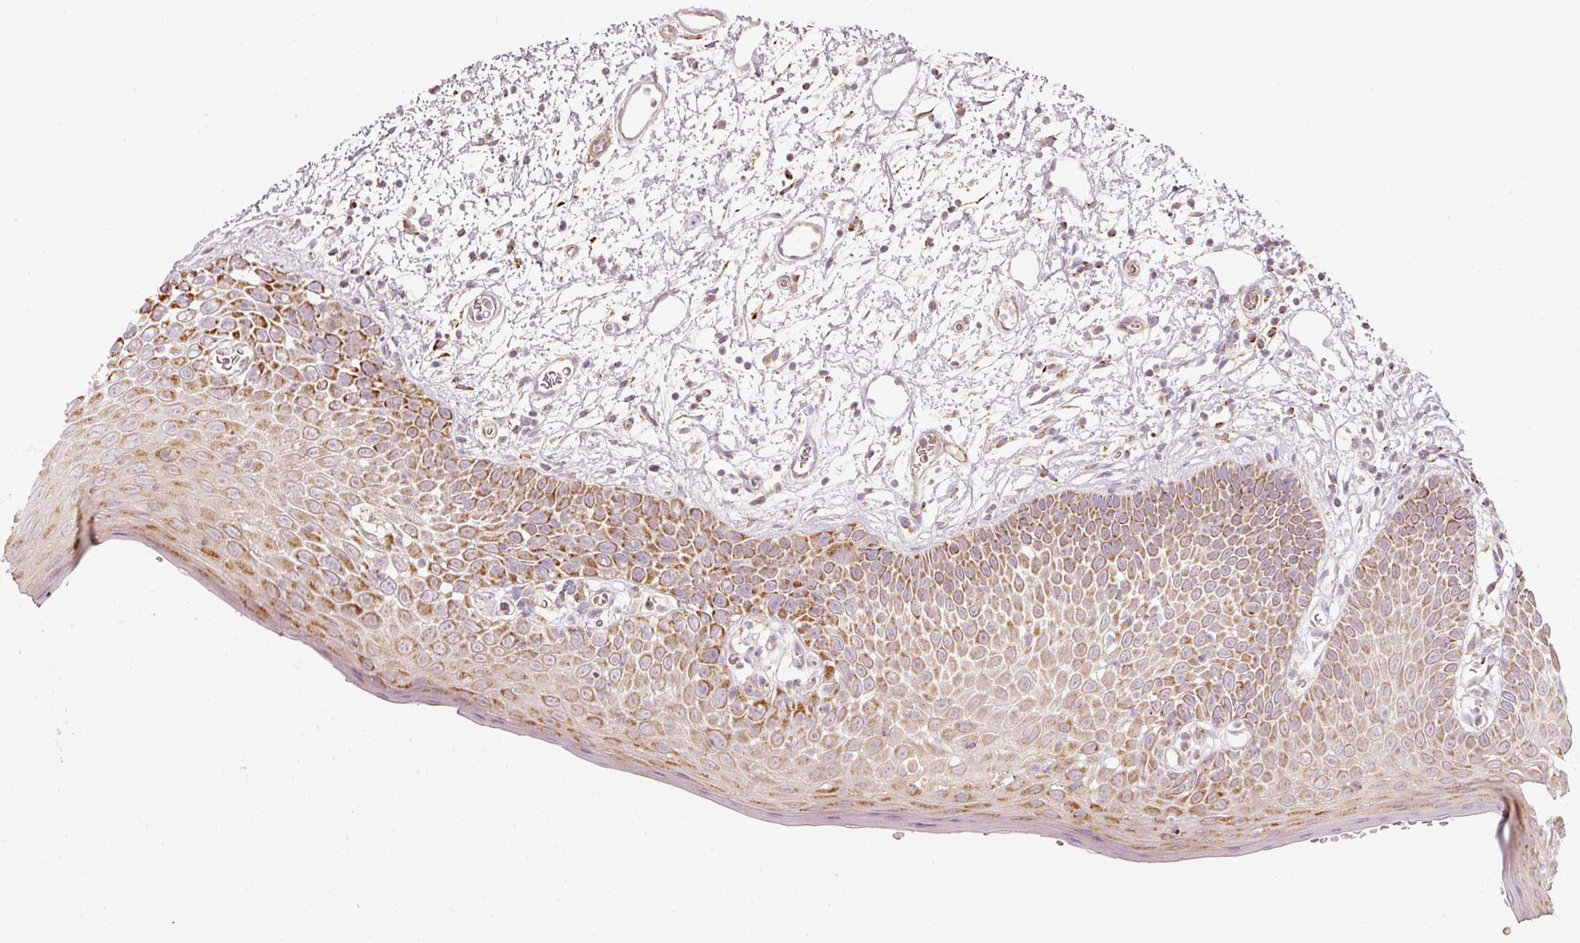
{"staining": {"intensity": "moderate", "quantity": "25%-75%", "location": "cytoplasmic/membranous"}, "tissue": "oral mucosa", "cell_type": "Squamous epithelial cells", "image_type": "normal", "snomed": [{"axis": "morphology", "description": "Normal tissue, NOS"}, {"axis": "morphology", "description": "Squamous cell carcinoma, NOS"}, {"axis": "topography", "description": "Oral tissue"}, {"axis": "topography", "description": "Tounge, NOS"}, {"axis": "topography", "description": "Head-Neck"}], "caption": "IHC histopathology image of benign oral mucosa stained for a protein (brown), which exhibits medium levels of moderate cytoplasmic/membranous expression in about 25%-75% of squamous epithelial cells.", "gene": "C17orf98", "patient": {"sex": "male", "age": 76}}